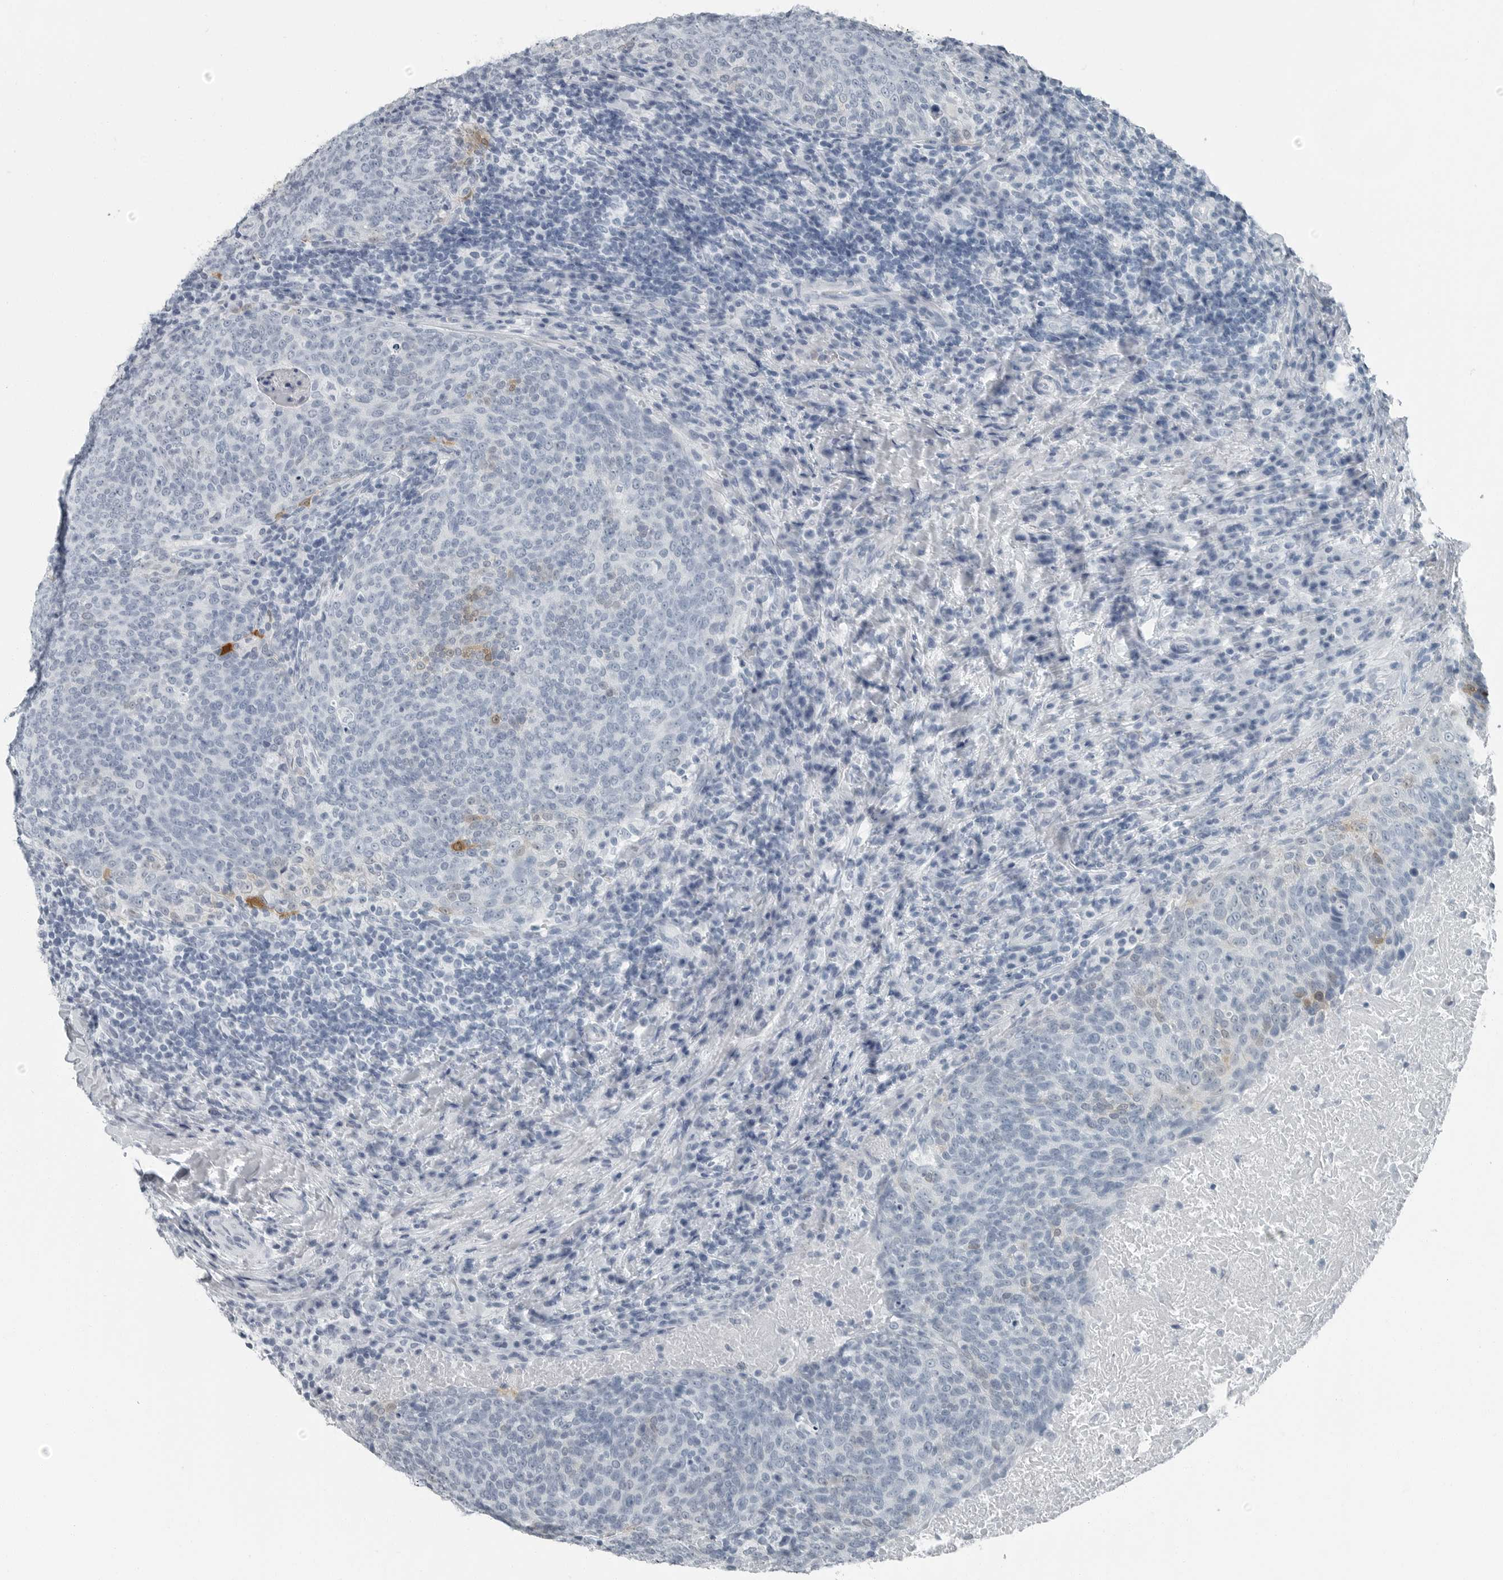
{"staining": {"intensity": "negative", "quantity": "none", "location": "none"}, "tissue": "head and neck cancer", "cell_type": "Tumor cells", "image_type": "cancer", "snomed": [{"axis": "morphology", "description": "Squamous cell carcinoma, NOS"}, {"axis": "morphology", "description": "Squamous cell carcinoma, metastatic, NOS"}, {"axis": "topography", "description": "Lymph node"}, {"axis": "topography", "description": "Head-Neck"}], "caption": "High power microscopy micrograph of an immunohistochemistry (IHC) histopathology image of head and neck metastatic squamous cell carcinoma, revealing no significant positivity in tumor cells.", "gene": "FABP6", "patient": {"sex": "male", "age": 62}}